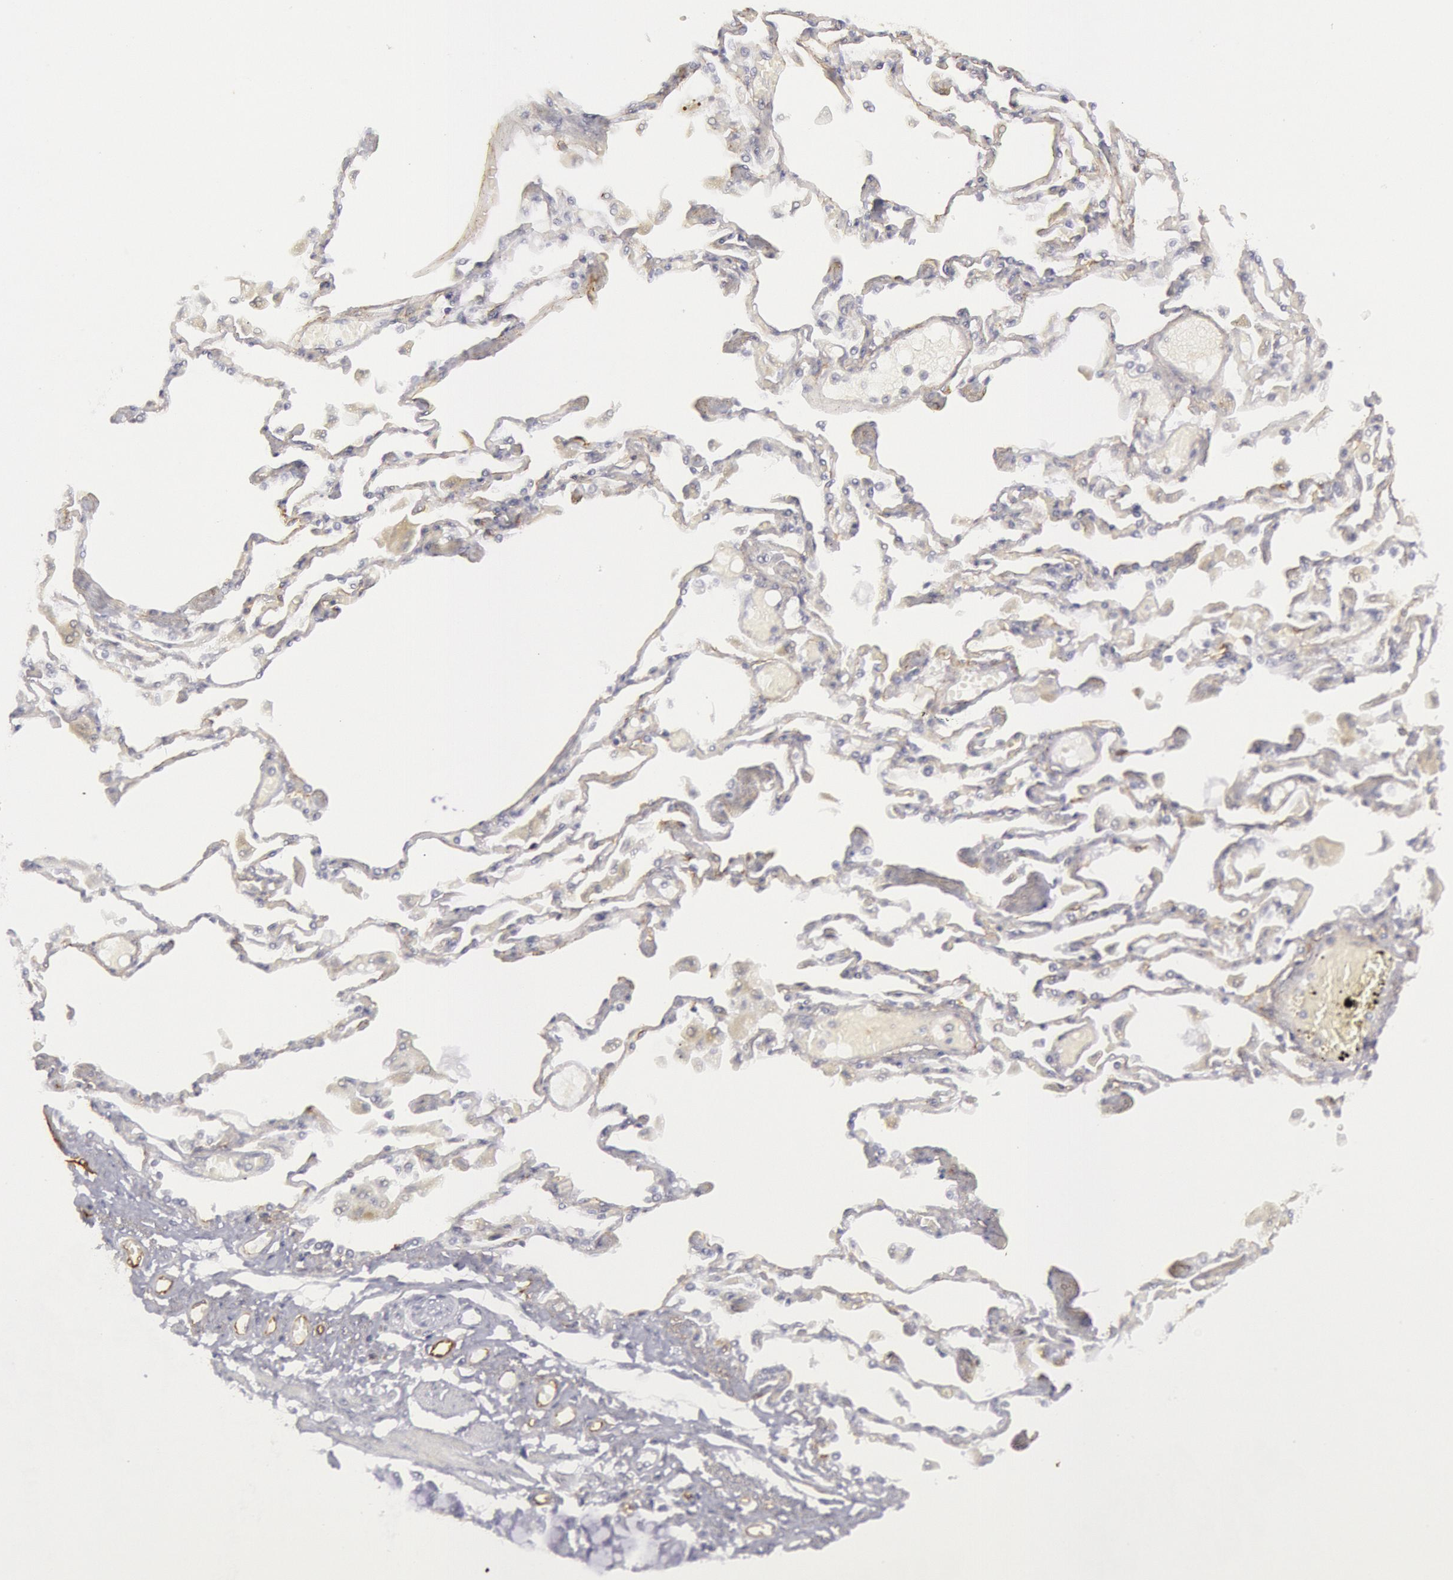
{"staining": {"intensity": "weak", "quantity": "<25%", "location": "cytoplasmic/membranous"}, "tissue": "adipose tissue", "cell_type": "Adipocytes", "image_type": "normal", "snomed": [{"axis": "morphology", "description": "Normal tissue, NOS"}, {"axis": "morphology", "description": "Adenocarcinoma, NOS"}, {"axis": "topography", "description": "Cartilage tissue"}, {"axis": "topography", "description": "Lung"}], "caption": "Image shows no protein positivity in adipocytes of benign adipose tissue.", "gene": "CDH13", "patient": {"sex": "female", "age": 67}}